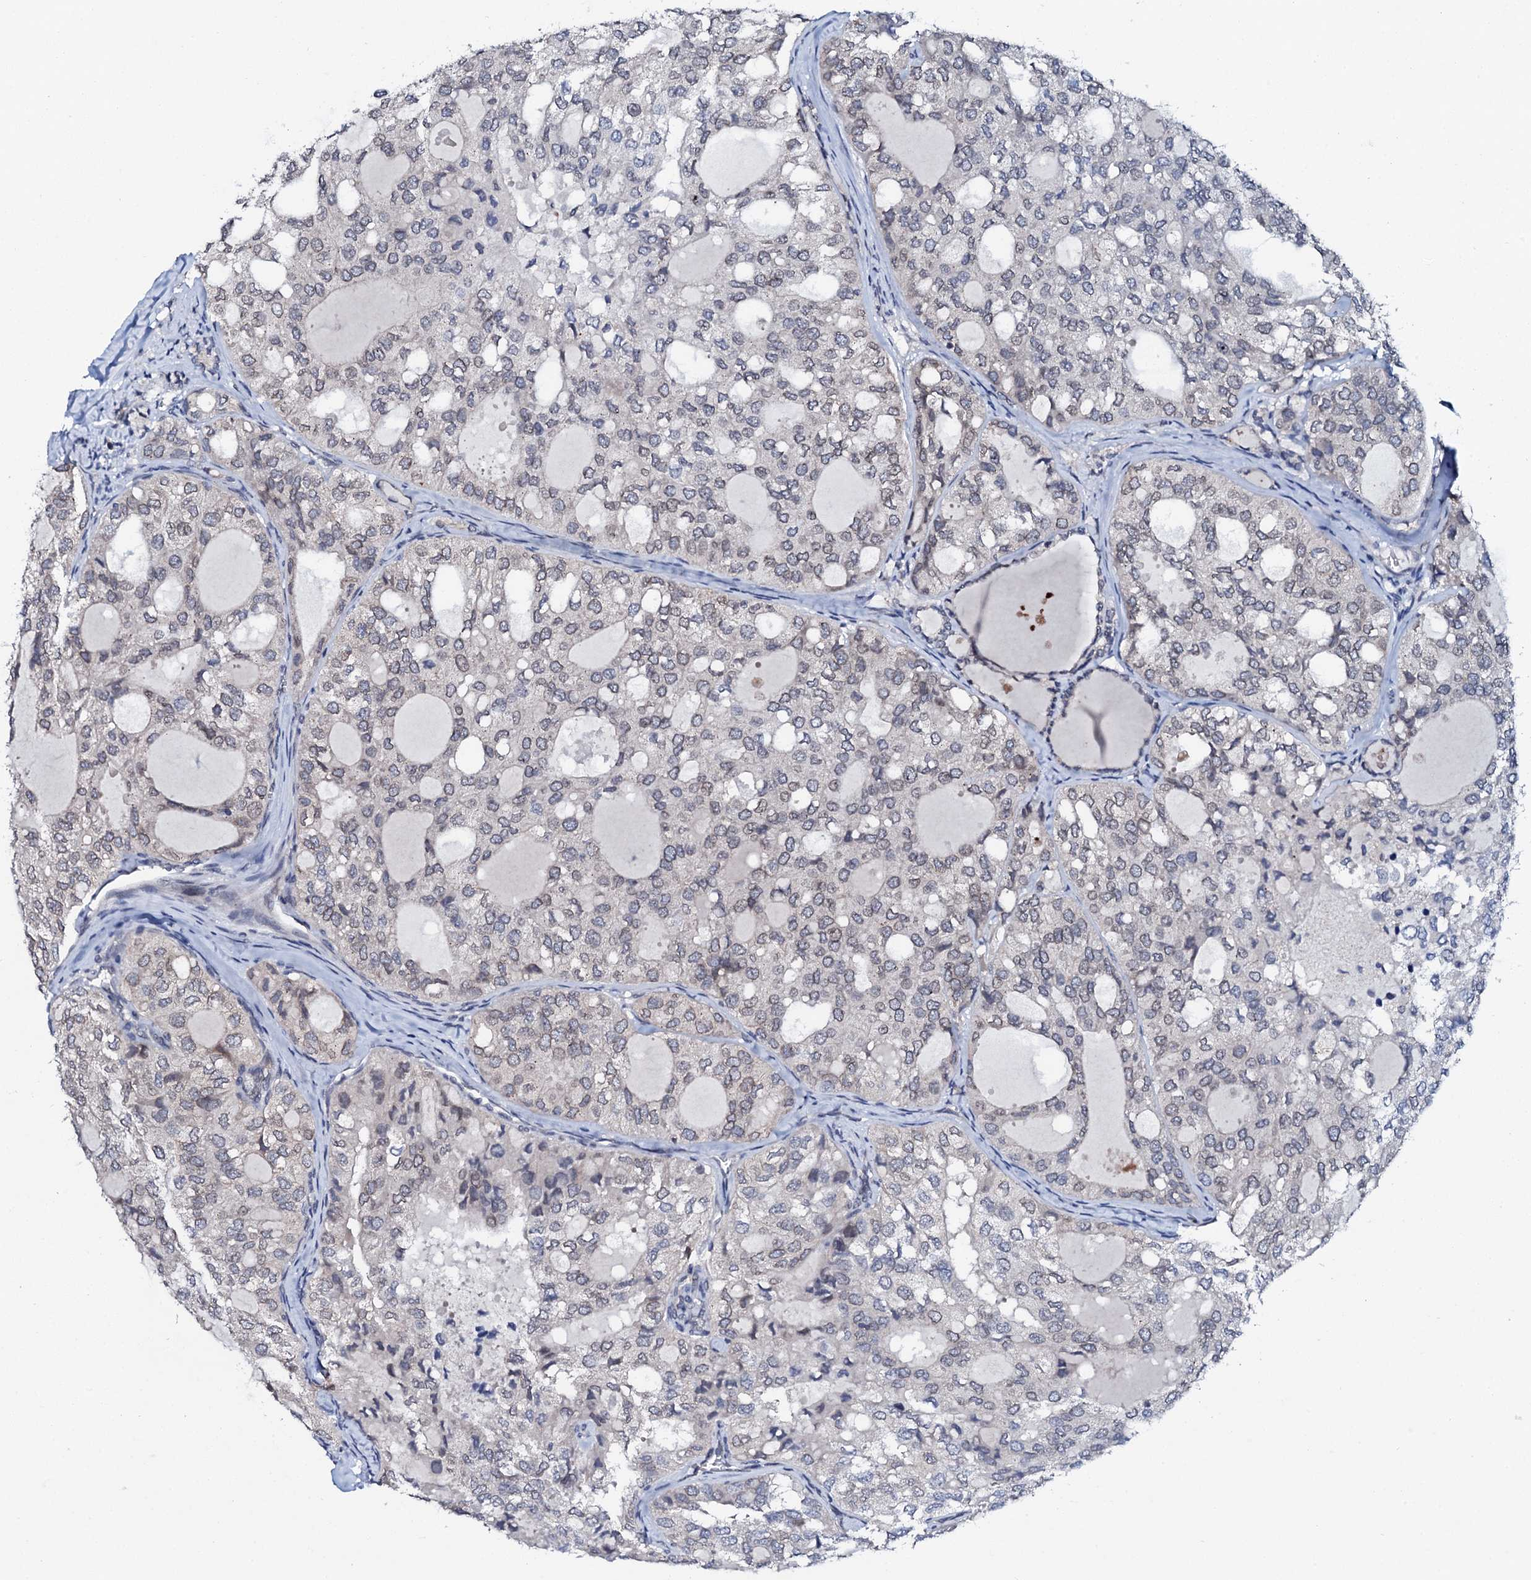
{"staining": {"intensity": "weak", "quantity": "<25%", "location": "nuclear"}, "tissue": "thyroid cancer", "cell_type": "Tumor cells", "image_type": "cancer", "snomed": [{"axis": "morphology", "description": "Follicular adenoma carcinoma, NOS"}, {"axis": "topography", "description": "Thyroid gland"}], "caption": "Tumor cells are negative for protein expression in human thyroid cancer (follicular adenoma carcinoma).", "gene": "SNTA1", "patient": {"sex": "male", "age": 75}}